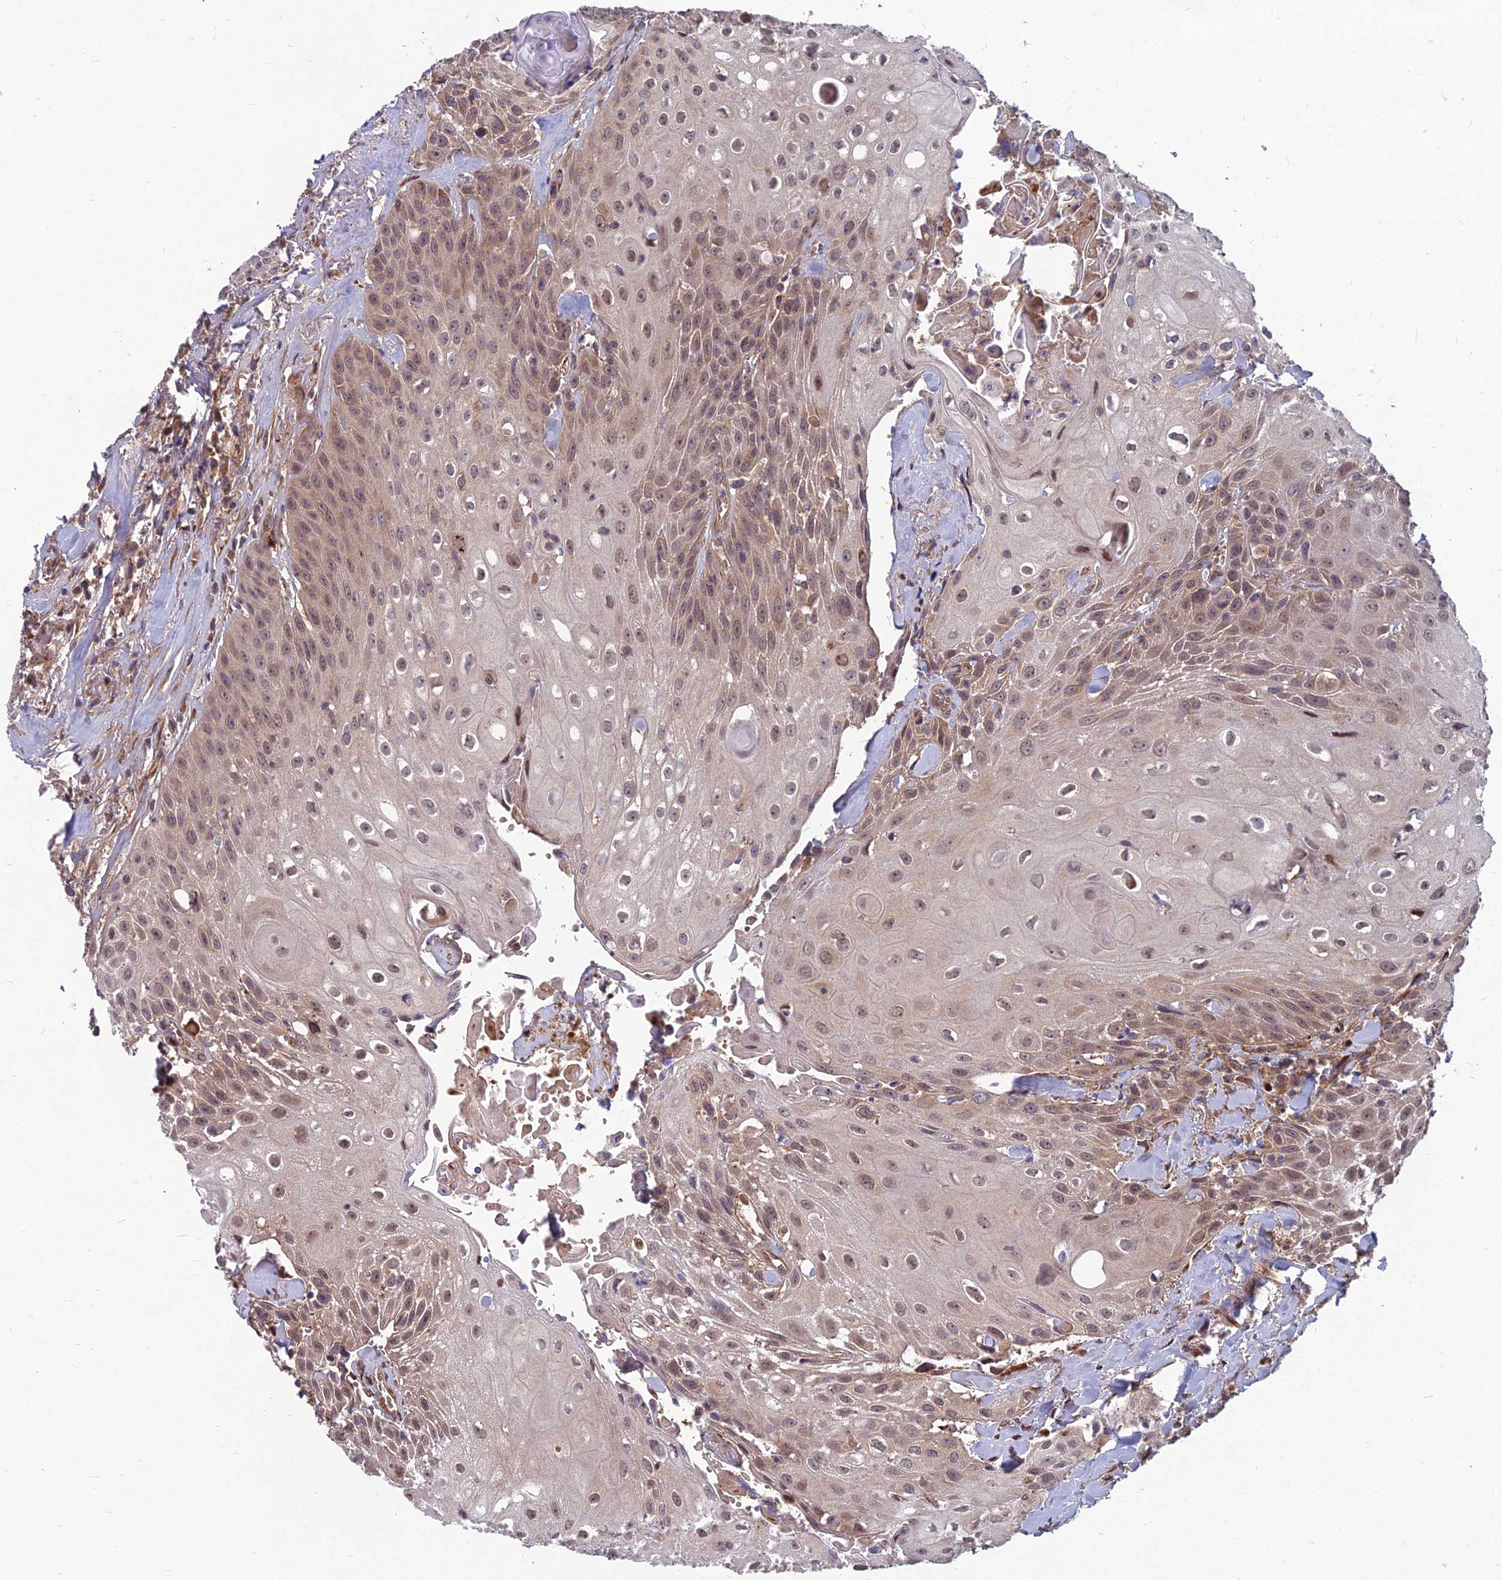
{"staining": {"intensity": "moderate", "quantity": "<25%", "location": "cytoplasmic/membranous"}, "tissue": "head and neck cancer", "cell_type": "Tumor cells", "image_type": "cancer", "snomed": [{"axis": "morphology", "description": "Squamous cell carcinoma, NOS"}, {"axis": "topography", "description": "Oral tissue"}, {"axis": "topography", "description": "Head-Neck"}], "caption": "Protein analysis of head and neck squamous cell carcinoma tissue reveals moderate cytoplasmic/membranous positivity in approximately <25% of tumor cells.", "gene": "MFSD8", "patient": {"sex": "female", "age": 82}}